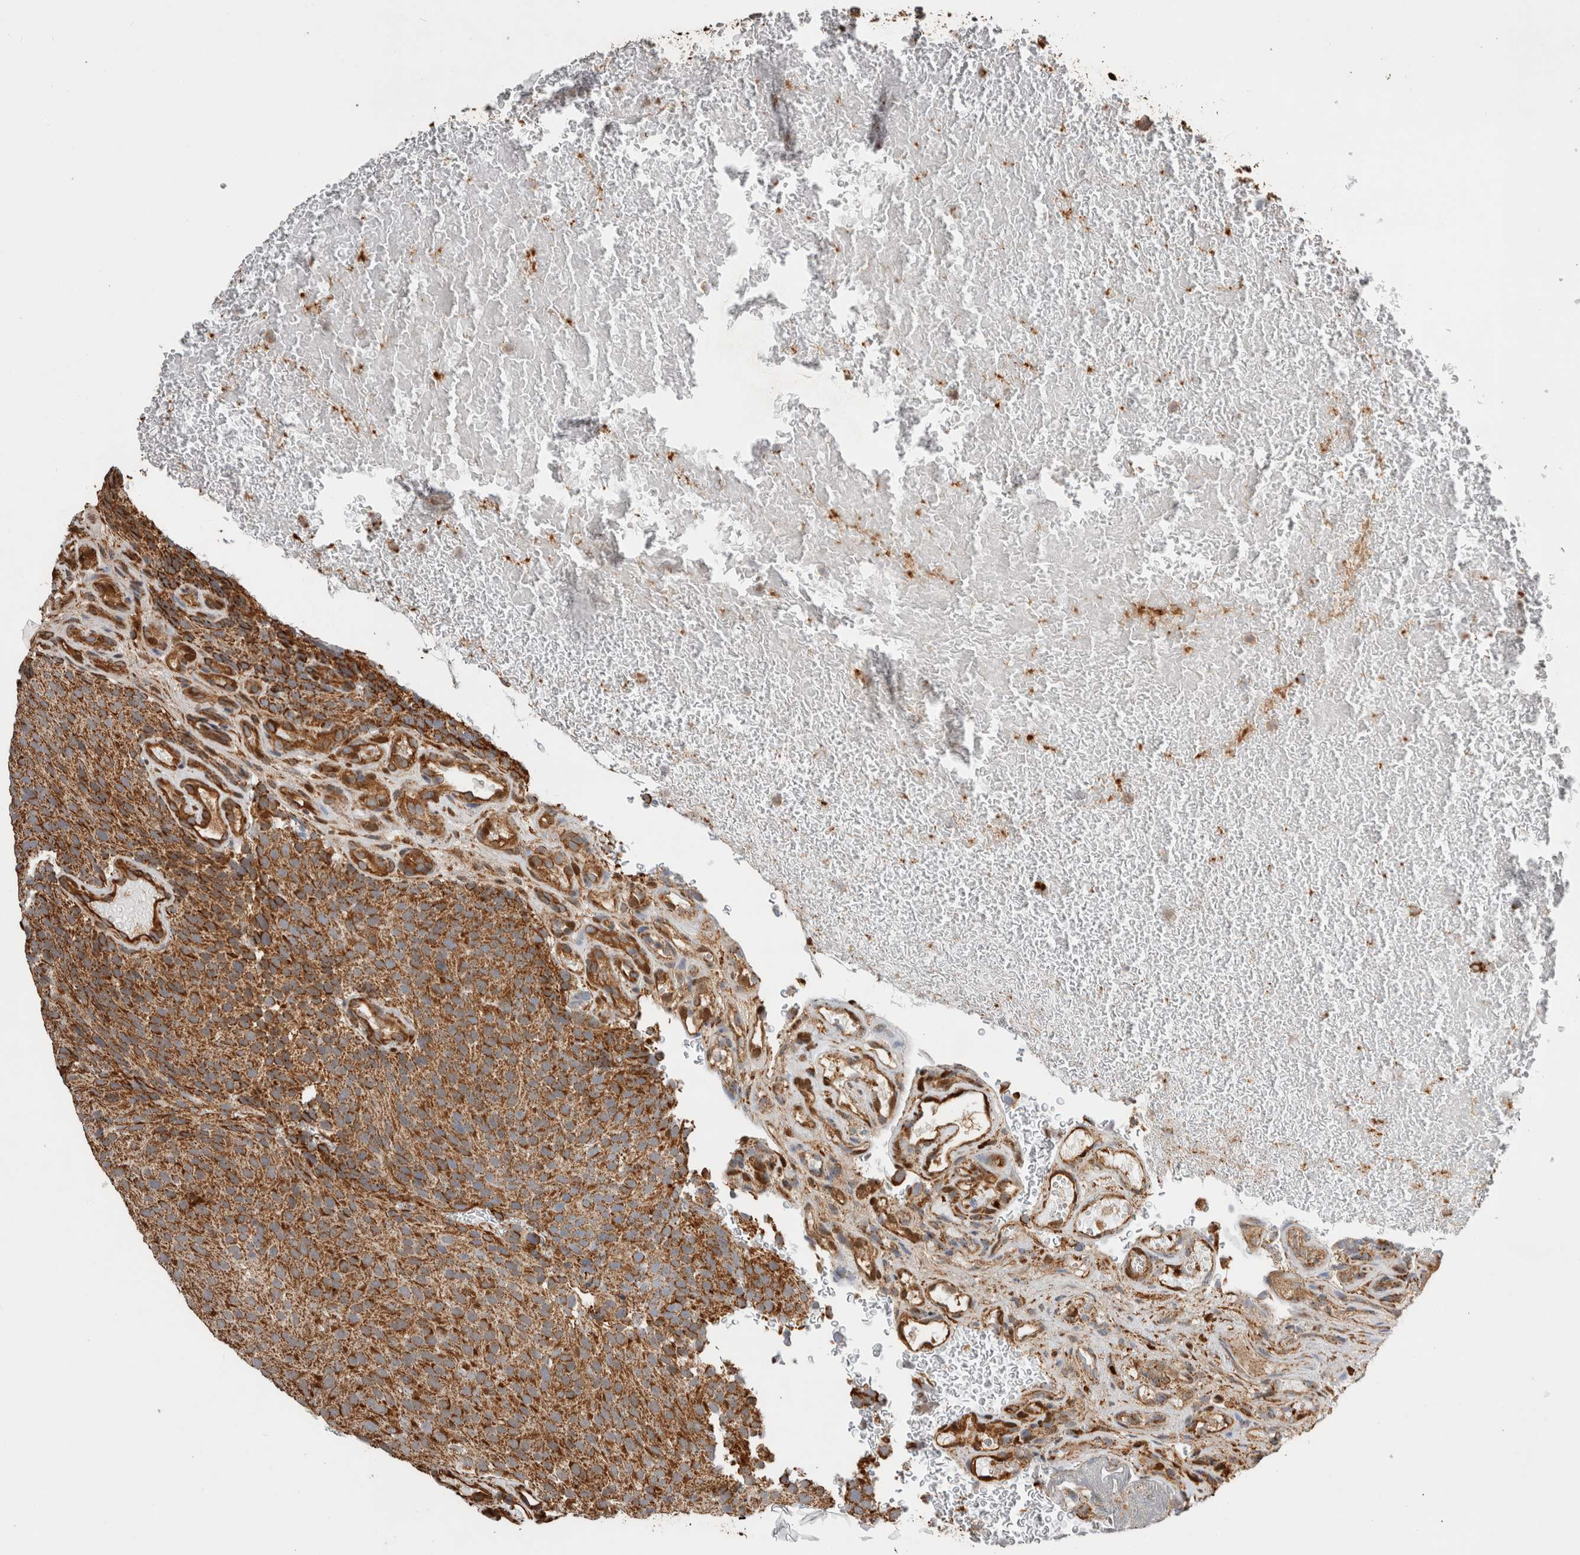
{"staining": {"intensity": "moderate", "quantity": ">75%", "location": "cytoplasmic/membranous"}, "tissue": "urothelial cancer", "cell_type": "Tumor cells", "image_type": "cancer", "snomed": [{"axis": "morphology", "description": "Urothelial carcinoma, Low grade"}, {"axis": "topography", "description": "Urinary bladder"}], "caption": "IHC micrograph of human low-grade urothelial carcinoma stained for a protein (brown), which demonstrates medium levels of moderate cytoplasmic/membranous expression in approximately >75% of tumor cells.", "gene": "ZNF397", "patient": {"sex": "male", "age": 78}}